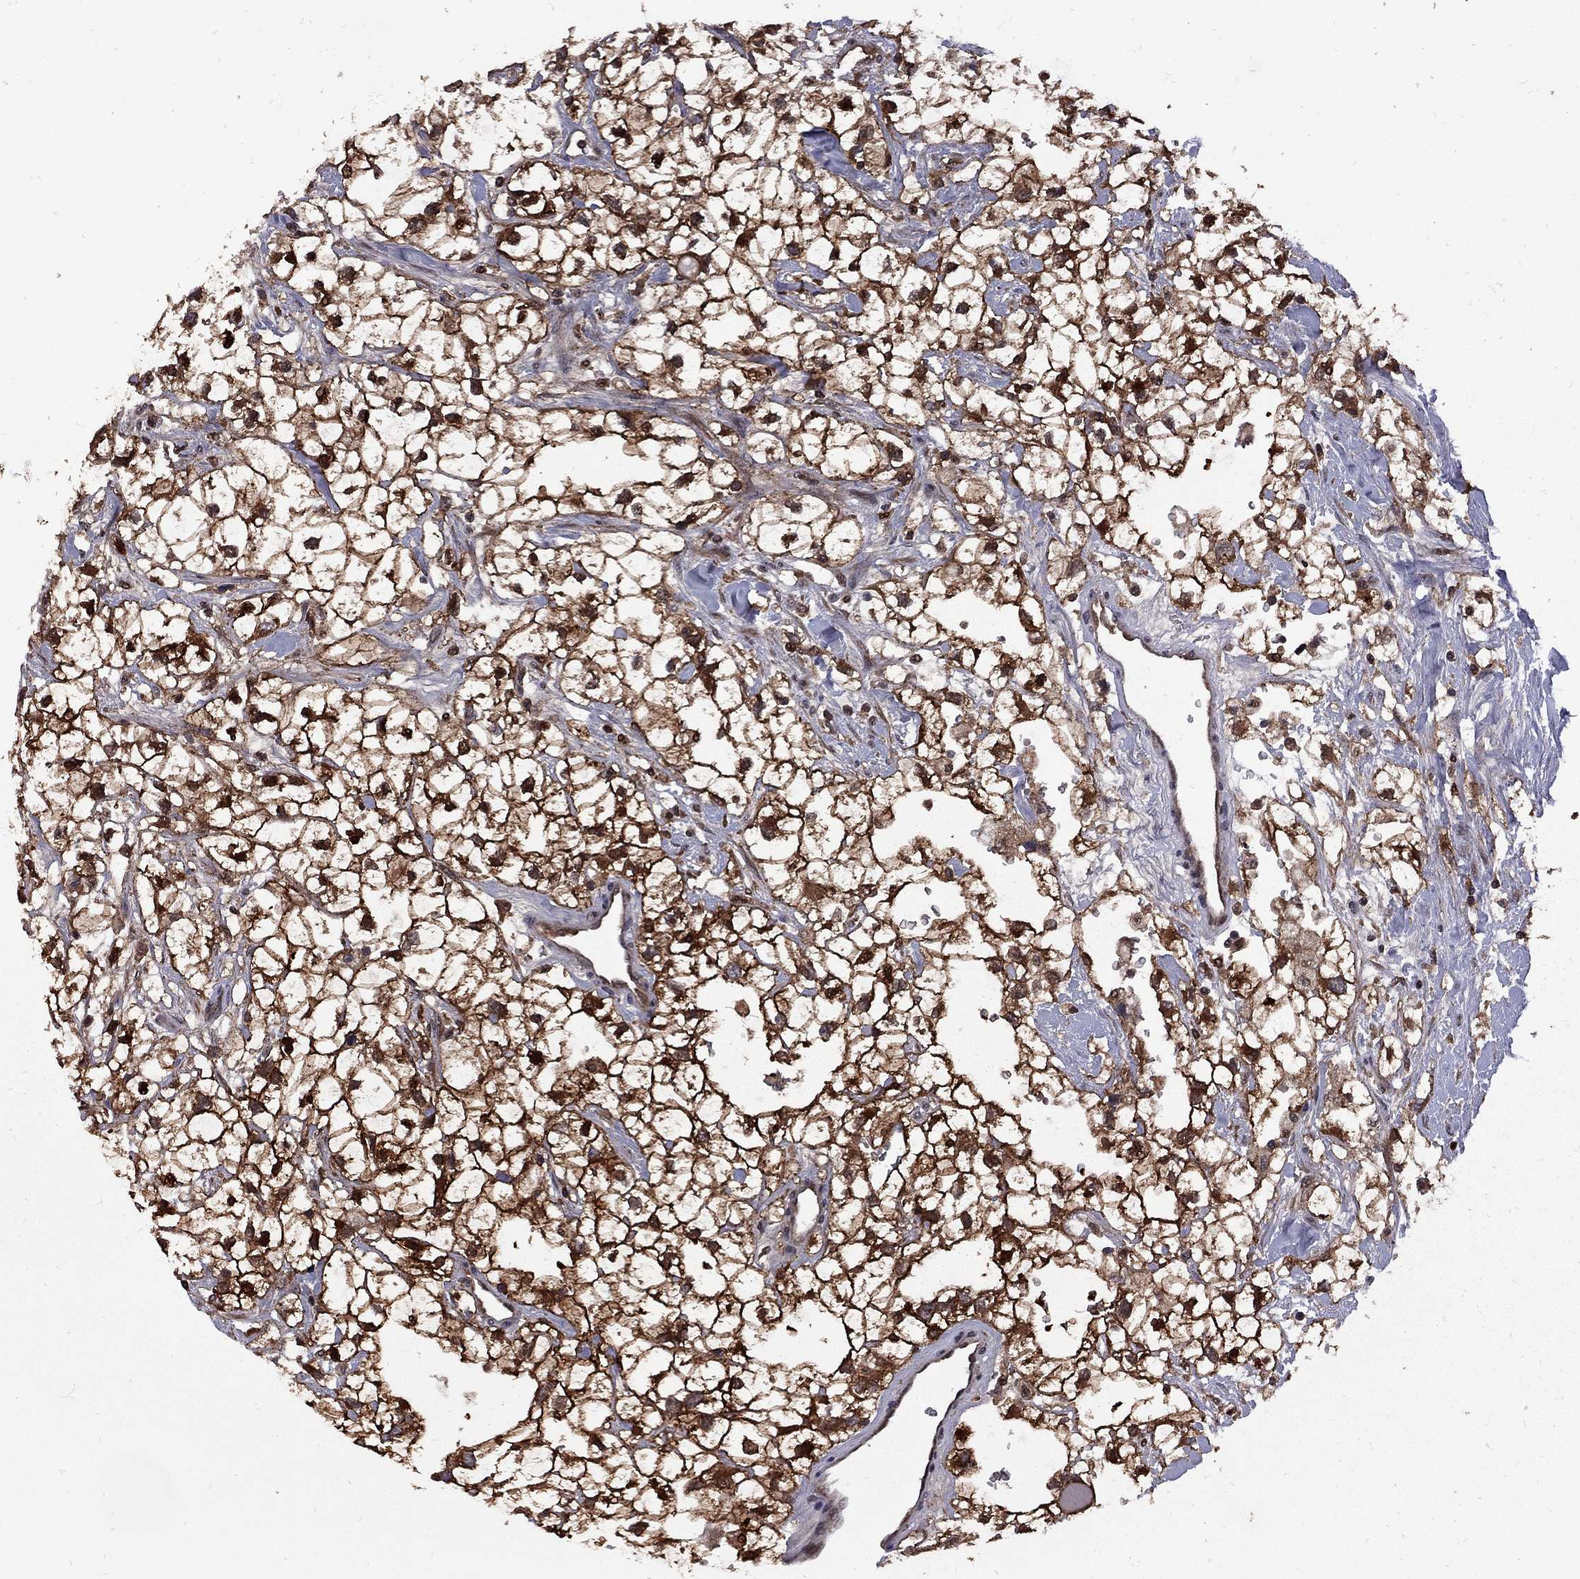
{"staining": {"intensity": "strong", "quantity": ">75%", "location": "cytoplasmic/membranous"}, "tissue": "renal cancer", "cell_type": "Tumor cells", "image_type": "cancer", "snomed": [{"axis": "morphology", "description": "Adenocarcinoma, NOS"}, {"axis": "topography", "description": "Kidney"}], "caption": "DAB immunohistochemical staining of human adenocarcinoma (renal) exhibits strong cytoplasmic/membranous protein expression in approximately >75% of tumor cells.", "gene": "IPP", "patient": {"sex": "male", "age": 59}}